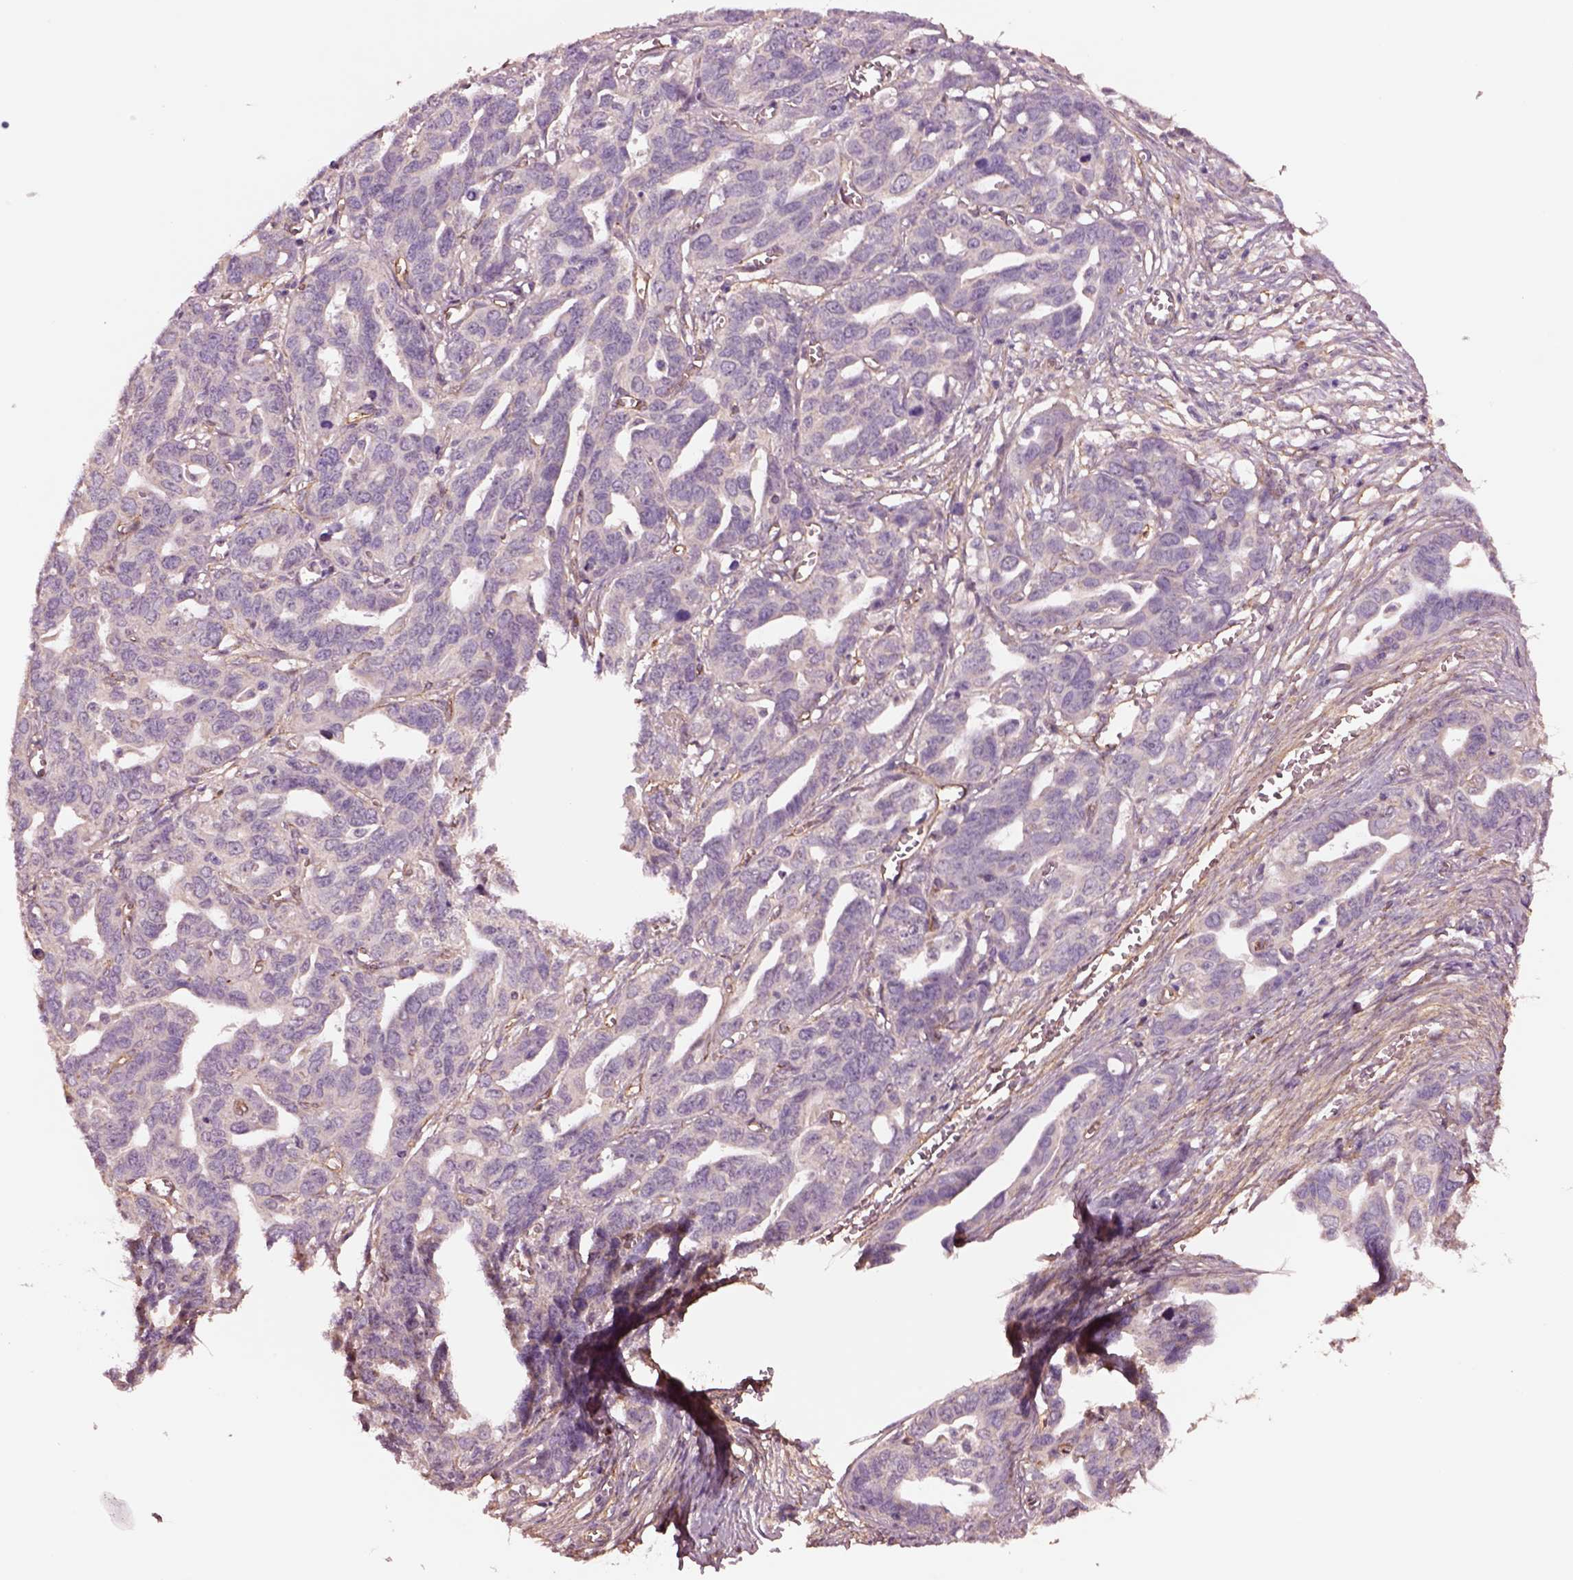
{"staining": {"intensity": "negative", "quantity": "none", "location": "none"}, "tissue": "ovarian cancer", "cell_type": "Tumor cells", "image_type": "cancer", "snomed": [{"axis": "morphology", "description": "Cystadenocarcinoma, serous, NOS"}, {"axis": "topography", "description": "Ovary"}], "caption": "IHC of human ovarian serous cystadenocarcinoma shows no expression in tumor cells.", "gene": "HTR1B", "patient": {"sex": "female", "age": 69}}